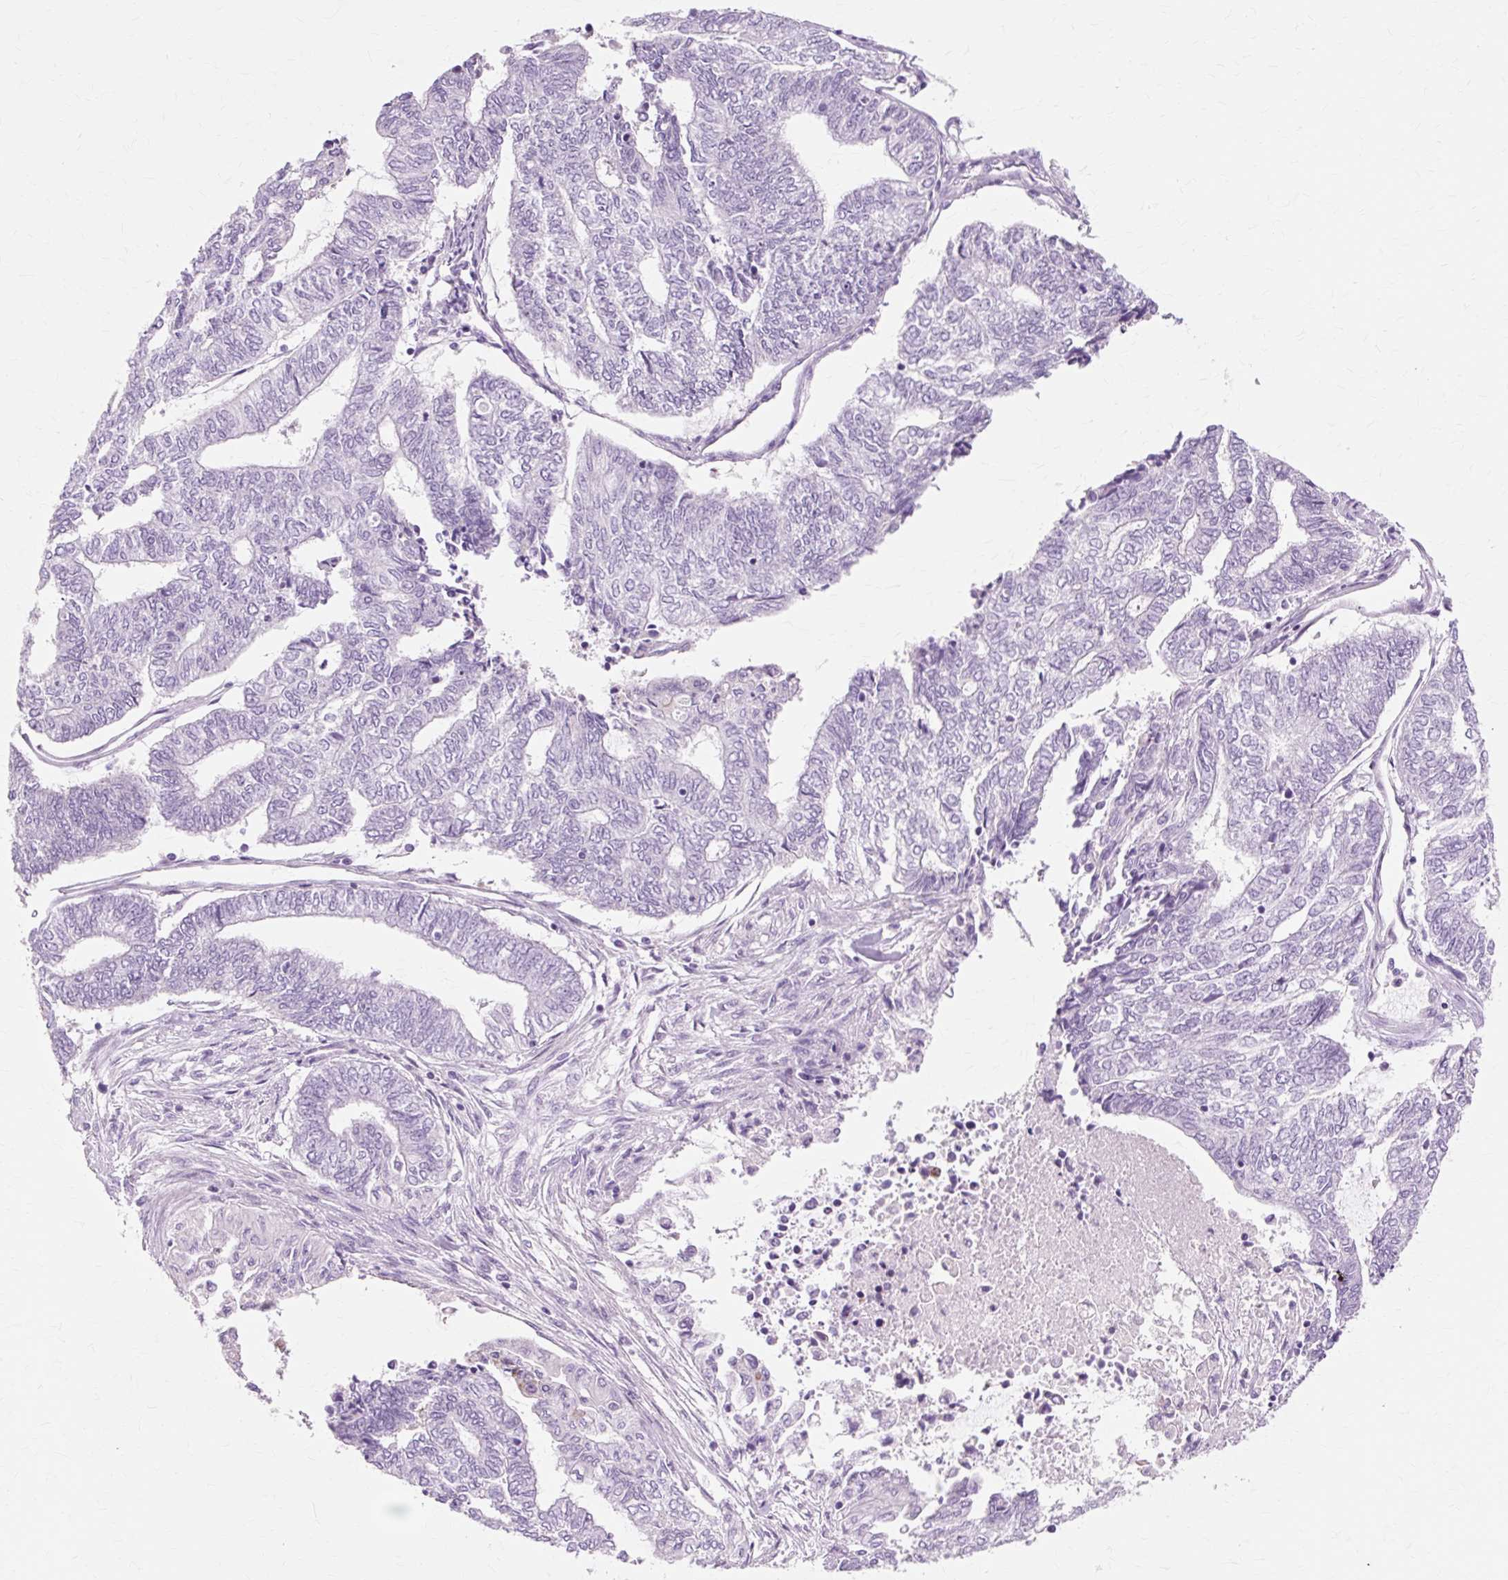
{"staining": {"intensity": "negative", "quantity": "none", "location": "none"}, "tissue": "endometrial cancer", "cell_type": "Tumor cells", "image_type": "cancer", "snomed": [{"axis": "morphology", "description": "Adenocarcinoma, NOS"}, {"axis": "topography", "description": "Uterus"}, {"axis": "topography", "description": "Endometrium"}], "caption": "Immunohistochemistry of human endometrial cancer (adenocarcinoma) displays no staining in tumor cells.", "gene": "IRX2", "patient": {"sex": "female", "age": 70}}